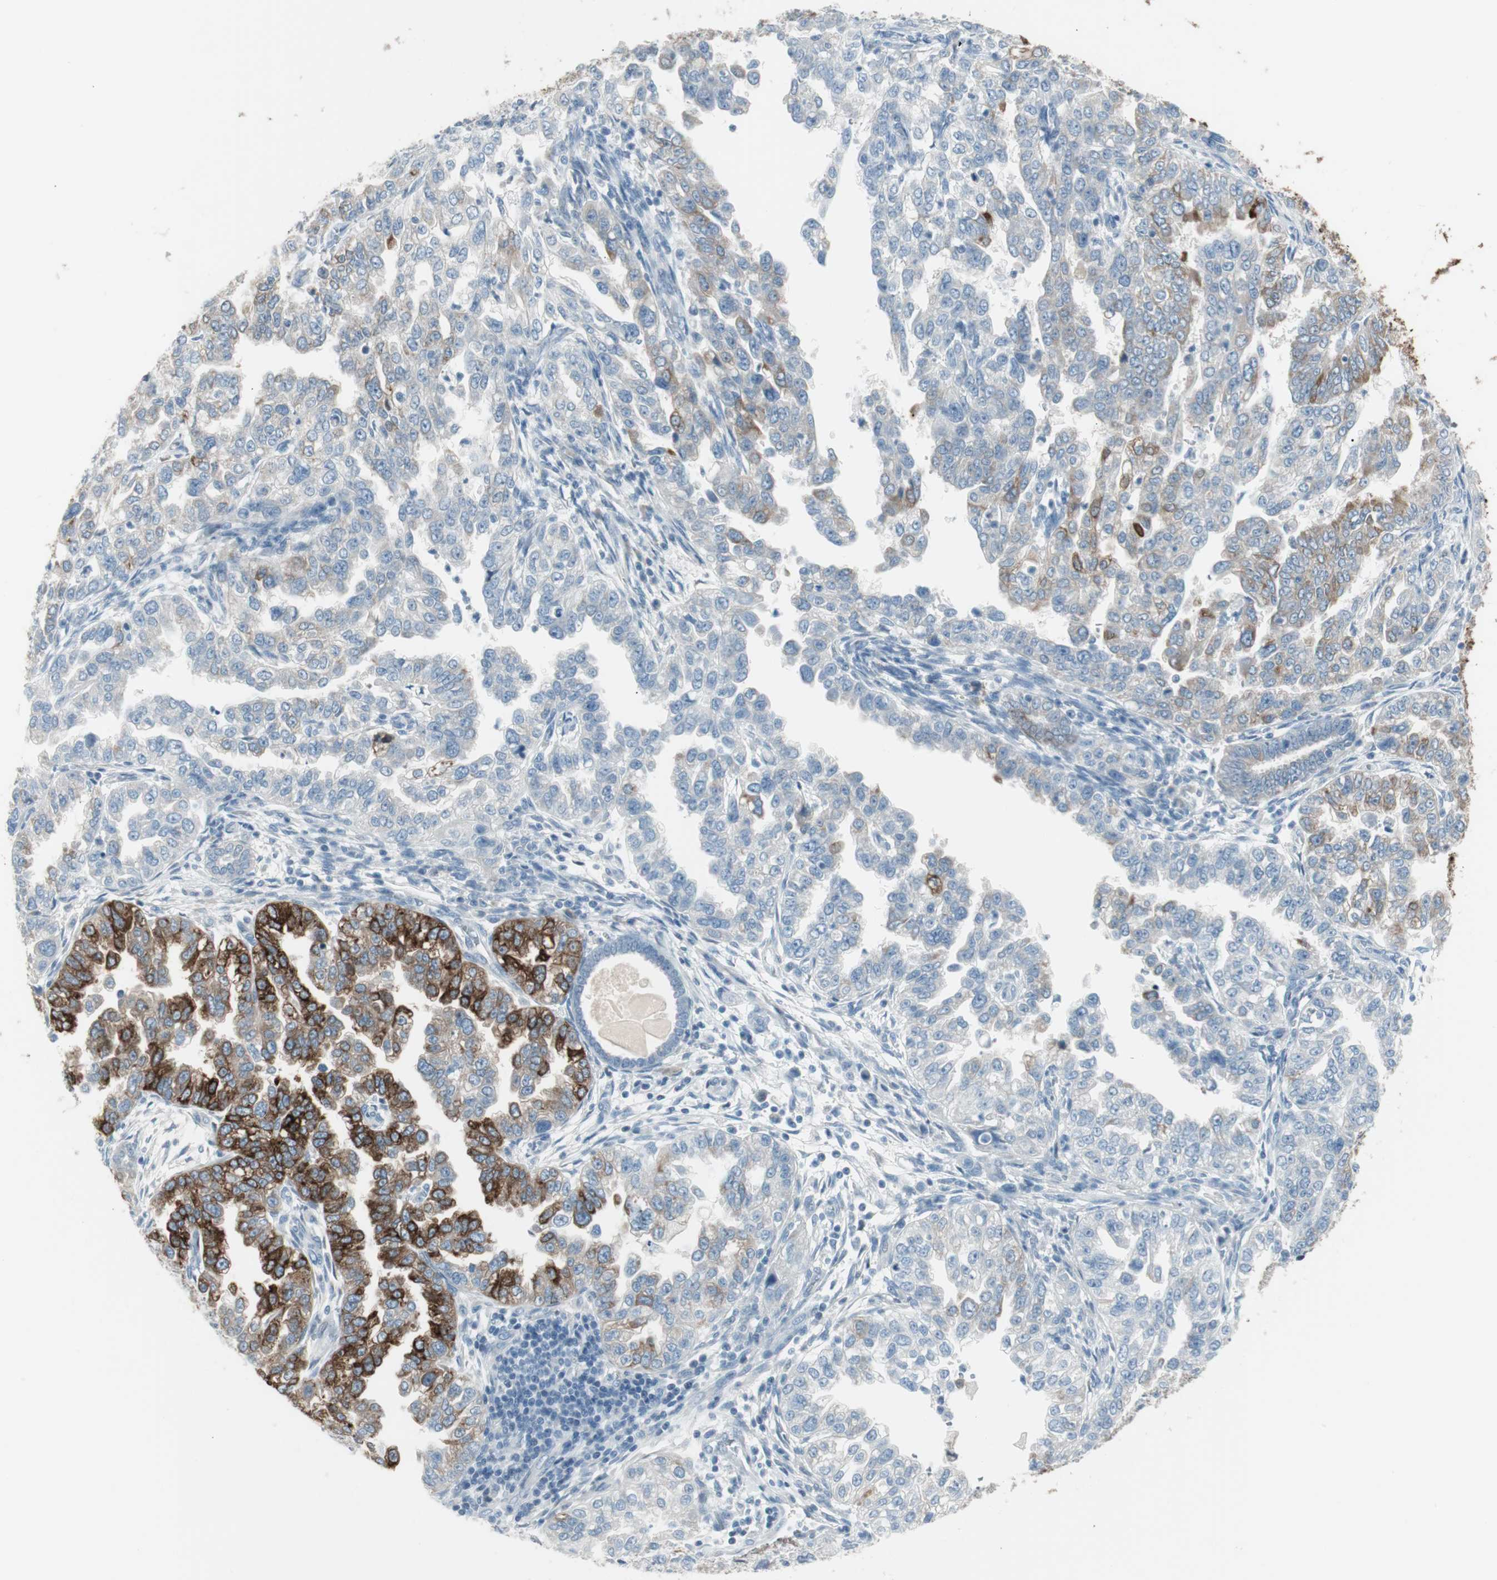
{"staining": {"intensity": "strong", "quantity": "<25%", "location": "cytoplasmic/membranous"}, "tissue": "endometrial cancer", "cell_type": "Tumor cells", "image_type": "cancer", "snomed": [{"axis": "morphology", "description": "Adenocarcinoma, NOS"}, {"axis": "topography", "description": "Endometrium"}], "caption": "Immunohistochemical staining of human endometrial cancer displays strong cytoplasmic/membranous protein positivity in approximately <25% of tumor cells.", "gene": "AGR2", "patient": {"sex": "female", "age": 85}}